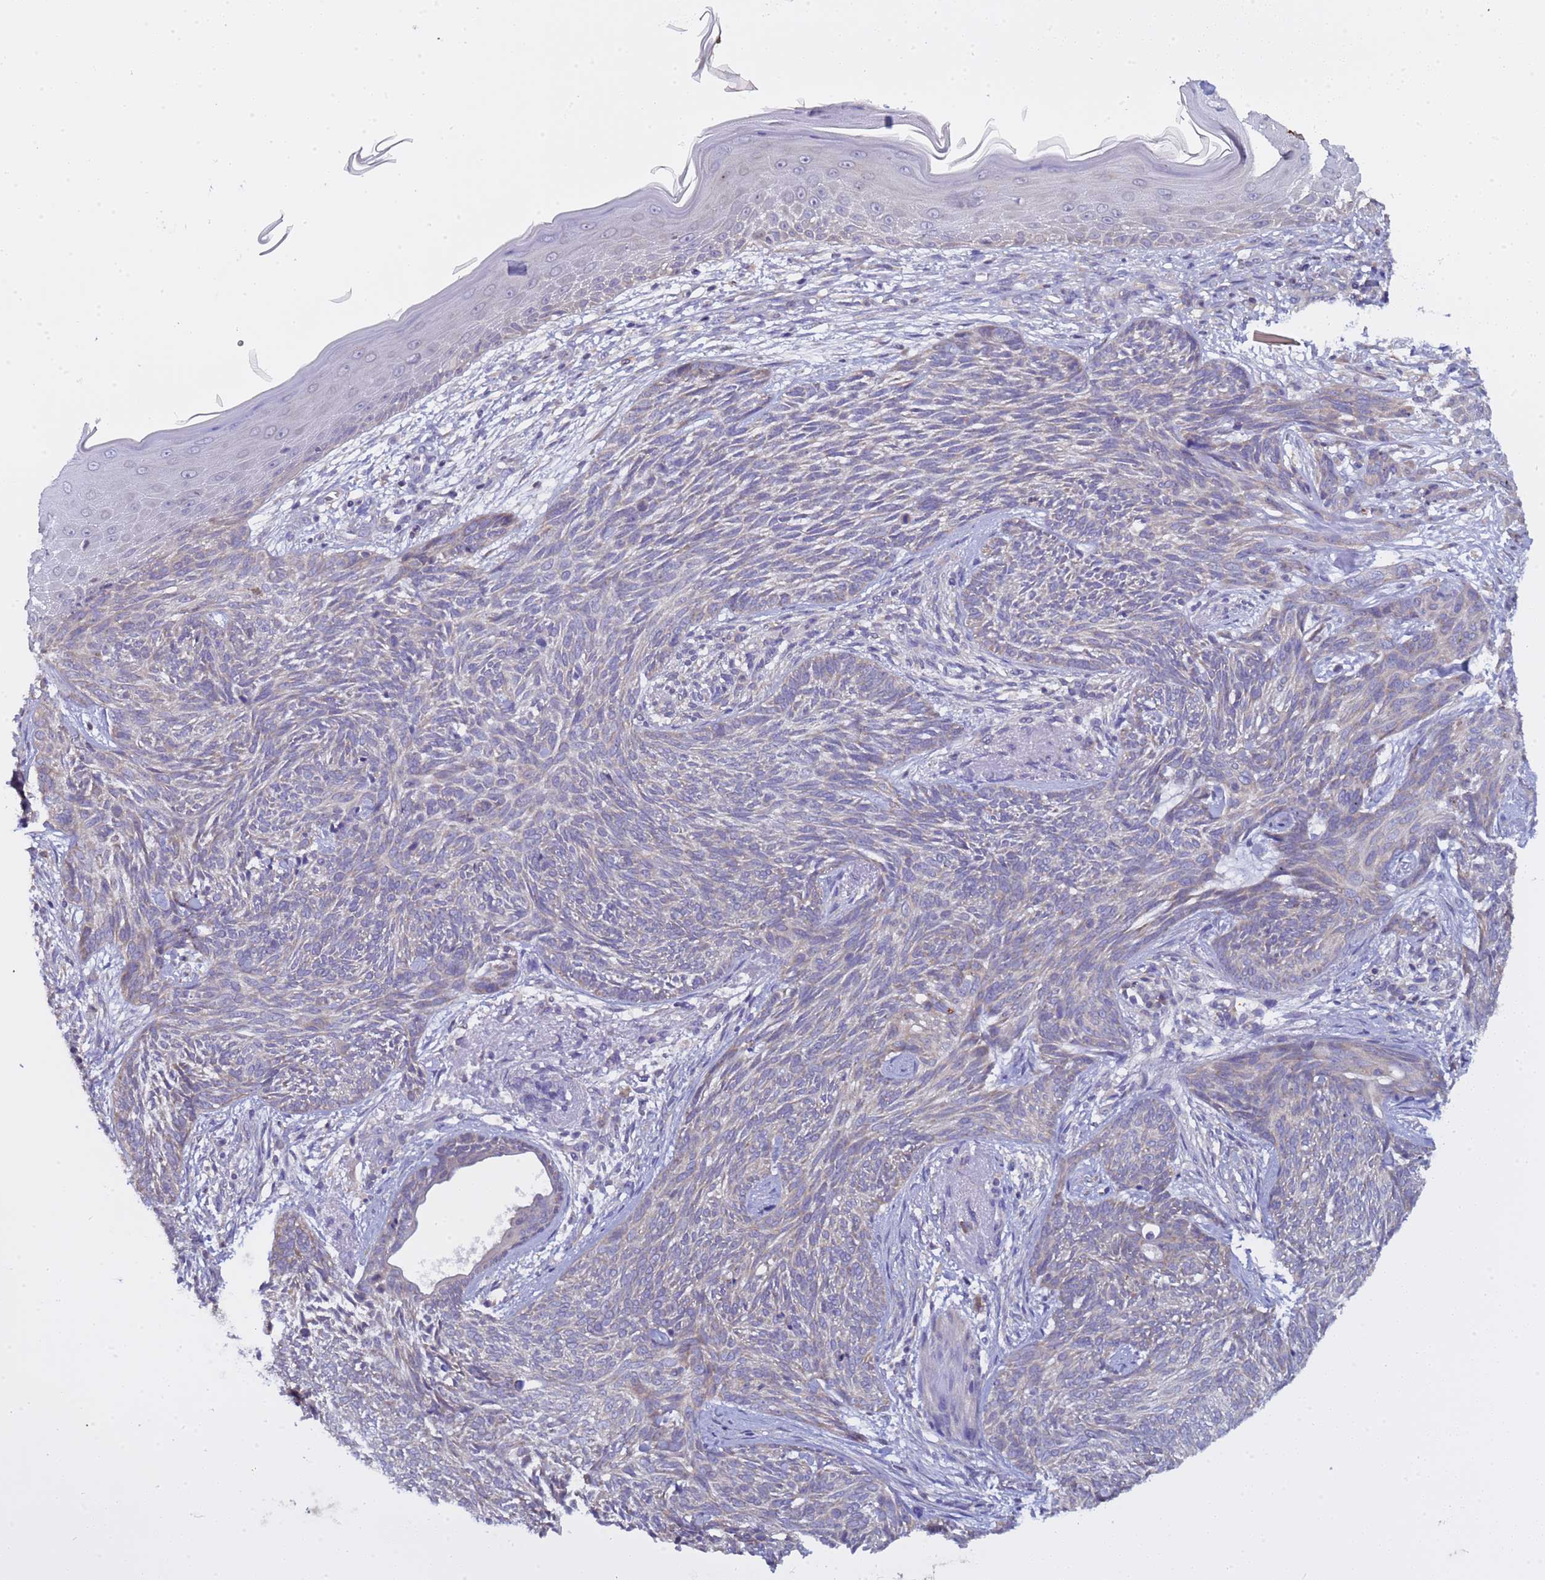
{"staining": {"intensity": "negative", "quantity": "none", "location": "none"}, "tissue": "skin cancer", "cell_type": "Tumor cells", "image_type": "cancer", "snomed": [{"axis": "morphology", "description": "Basal cell carcinoma"}, {"axis": "topography", "description": "Skin"}], "caption": "Tumor cells are negative for protein expression in human skin basal cell carcinoma.", "gene": "ELMOD2", "patient": {"sex": "male", "age": 73}}